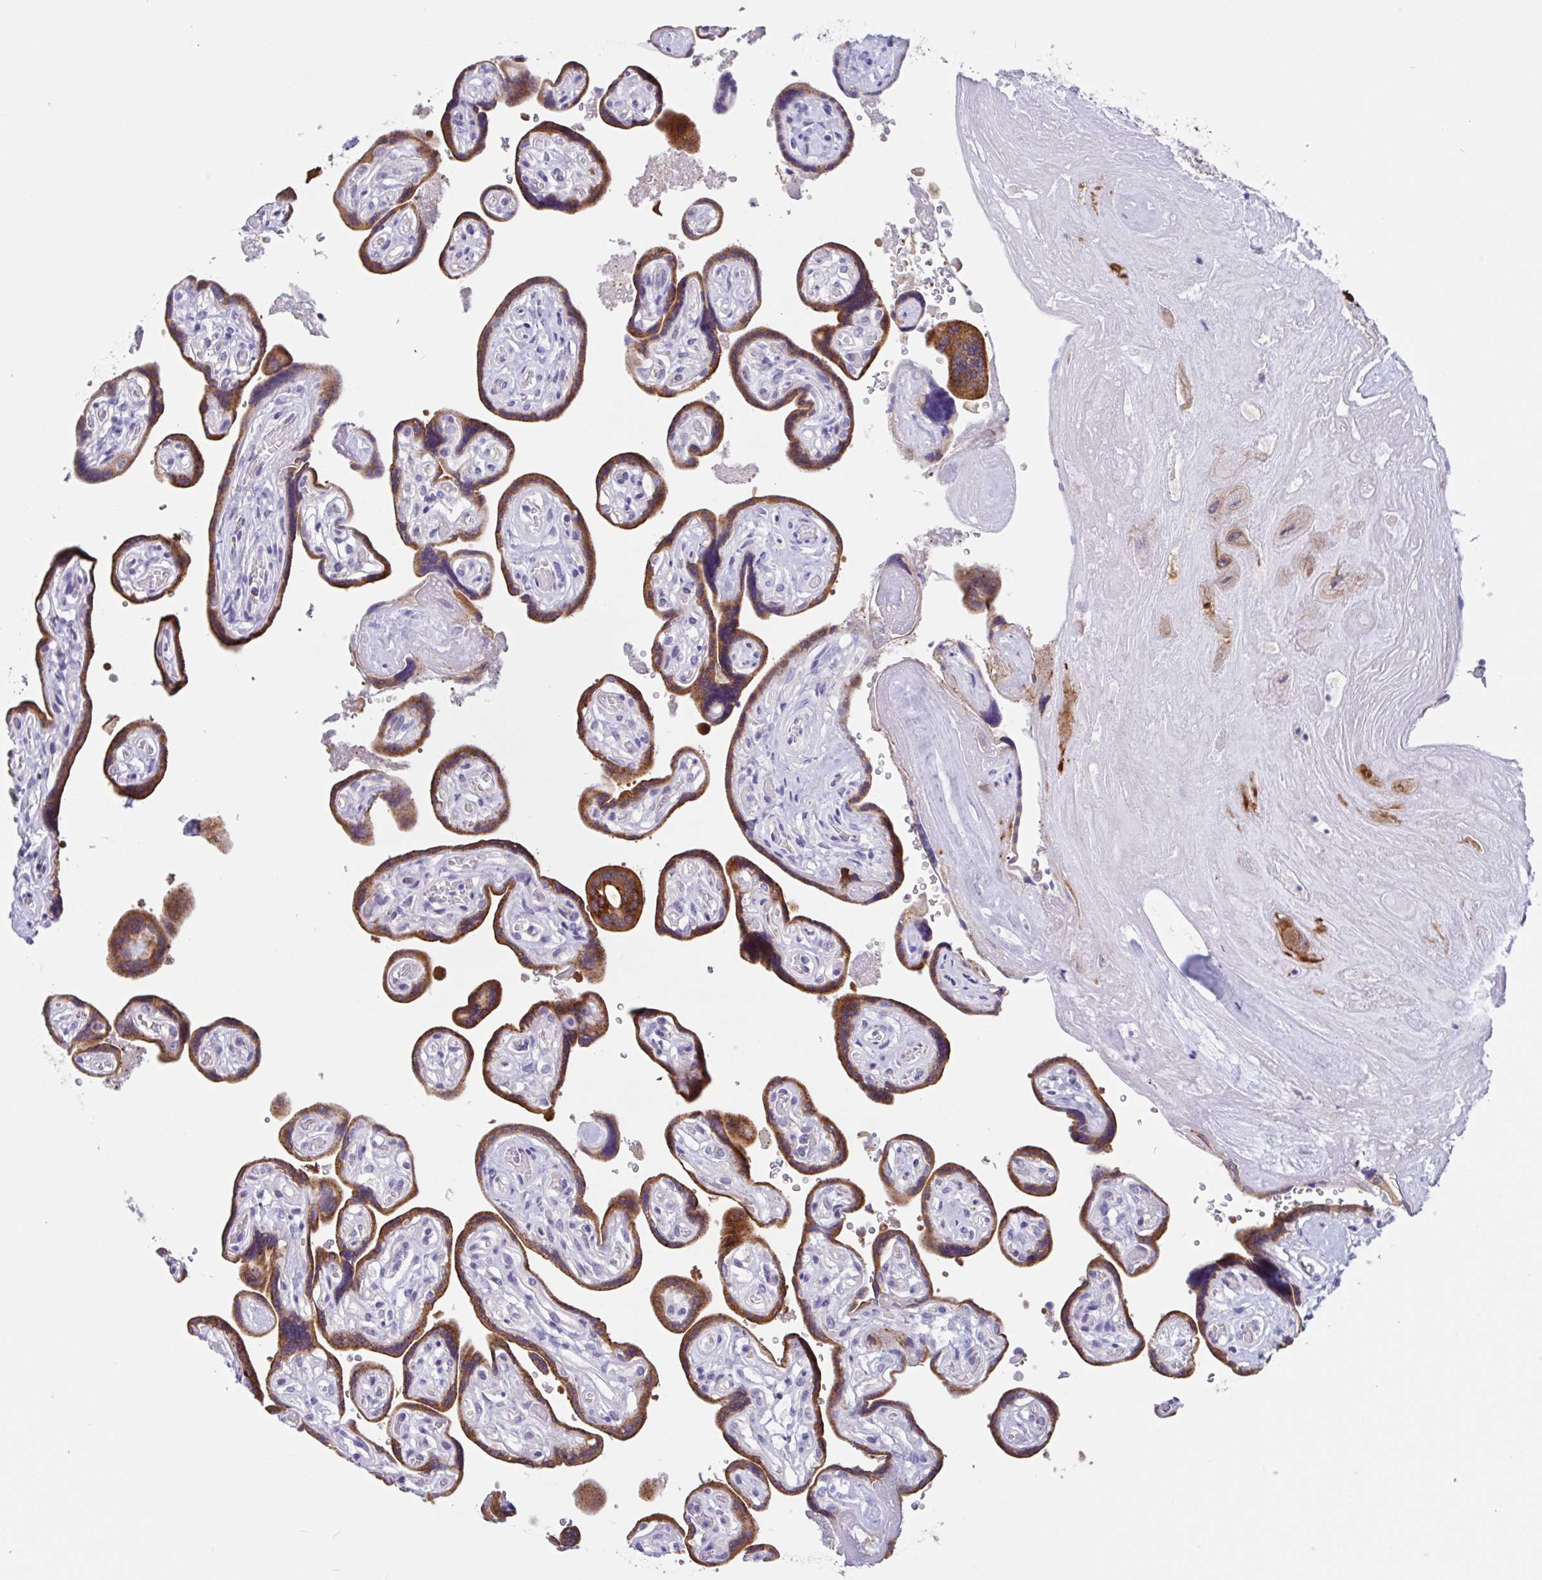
{"staining": {"intensity": "moderate", "quantity": ">75%", "location": "cytoplasmic/membranous"}, "tissue": "placenta", "cell_type": "Decidual cells", "image_type": "normal", "snomed": [{"axis": "morphology", "description": "Normal tissue, NOS"}, {"axis": "topography", "description": "Placenta"}], "caption": "Benign placenta reveals moderate cytoplasmic/membranous expression in about >75% of decidual cells.", "gene": "OR6N2", "patient": {"sex": "female", "age": 32}}